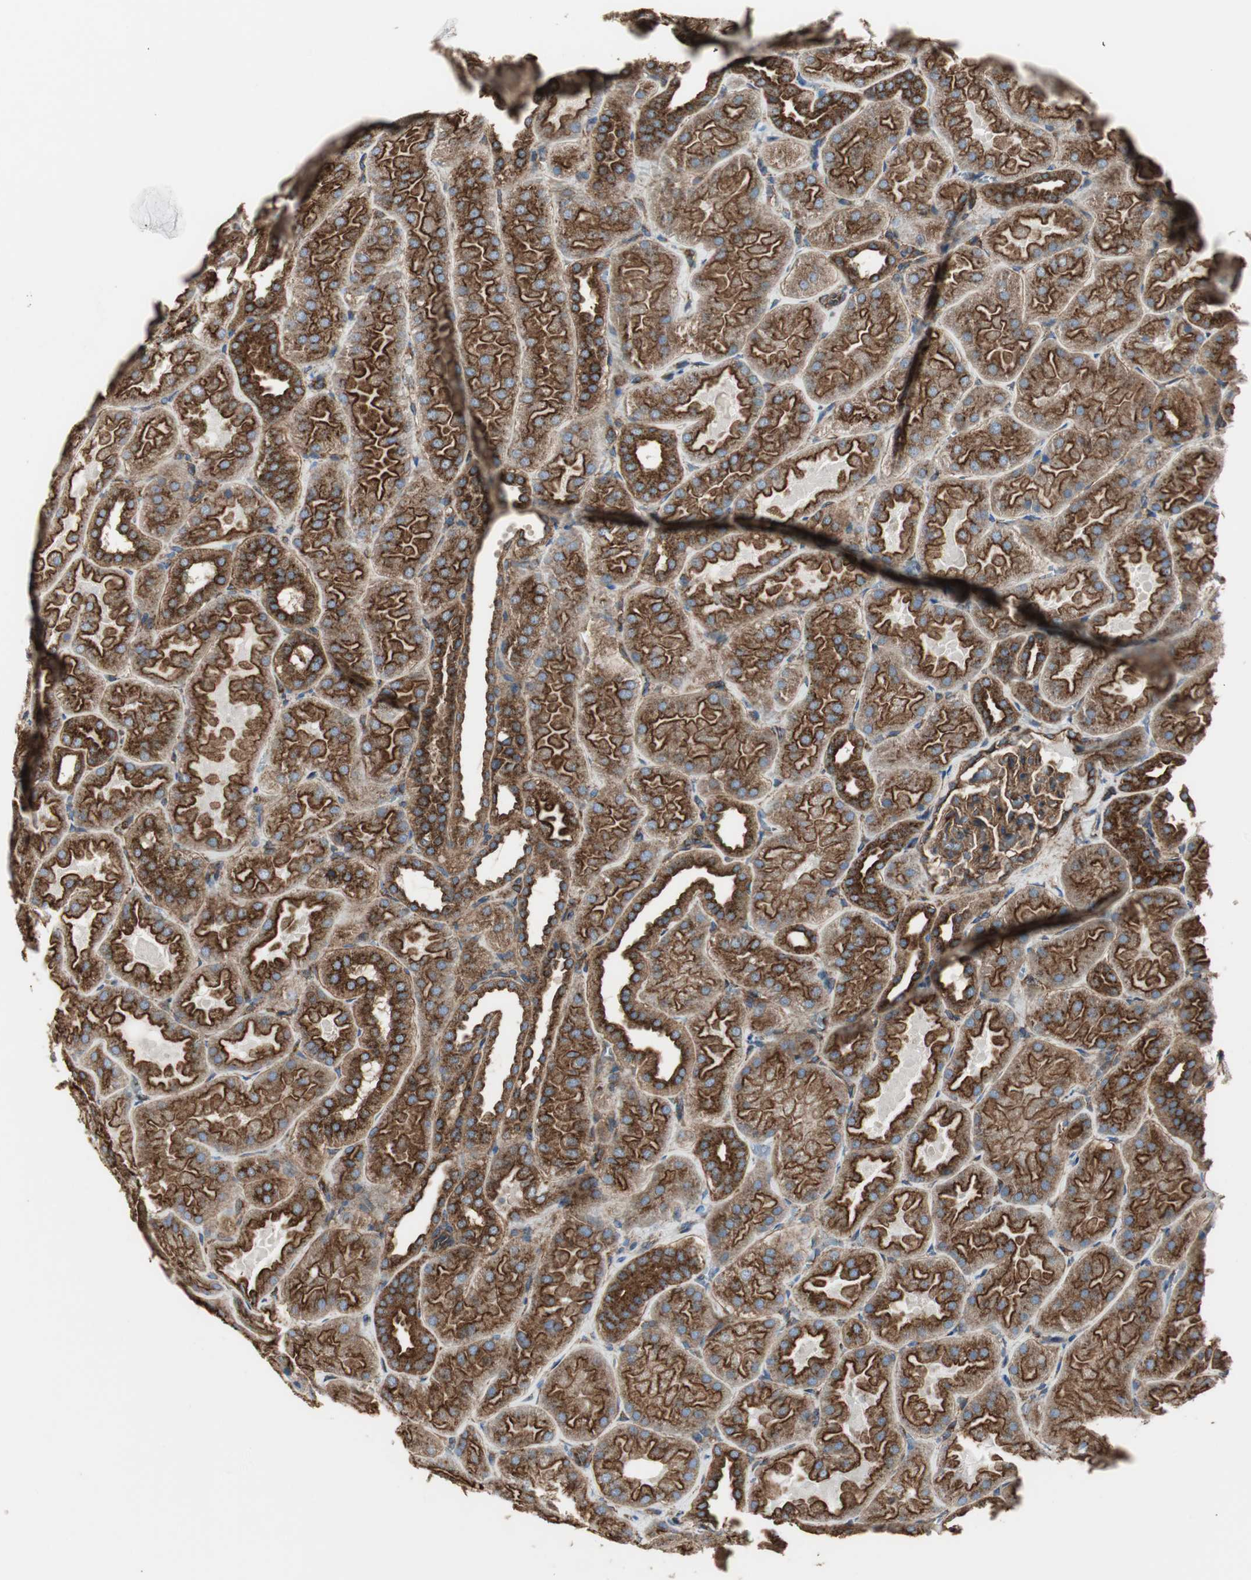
{"staining": {"intensity": "strong", "quantity": ">75%", "location": "cytoplasmic/membranous"}, "tissue": "kidney", "cell_type": "Cells in glomeruli", "image_type": "normal", "snomed": [{"axis": "morphology", "description": "Normal tissue, NOS"}, {"axis": "topography", "description": "Kidney"}], "caption": "Immunohistochemistry (DAB) staining of normal human kidney exhibits strong cytoplasmic/membranous protein positivity in approximately >75% of cells in glomeruli.", "gene": "H6PD", "patient": {"sex": "male", "age": 28}}